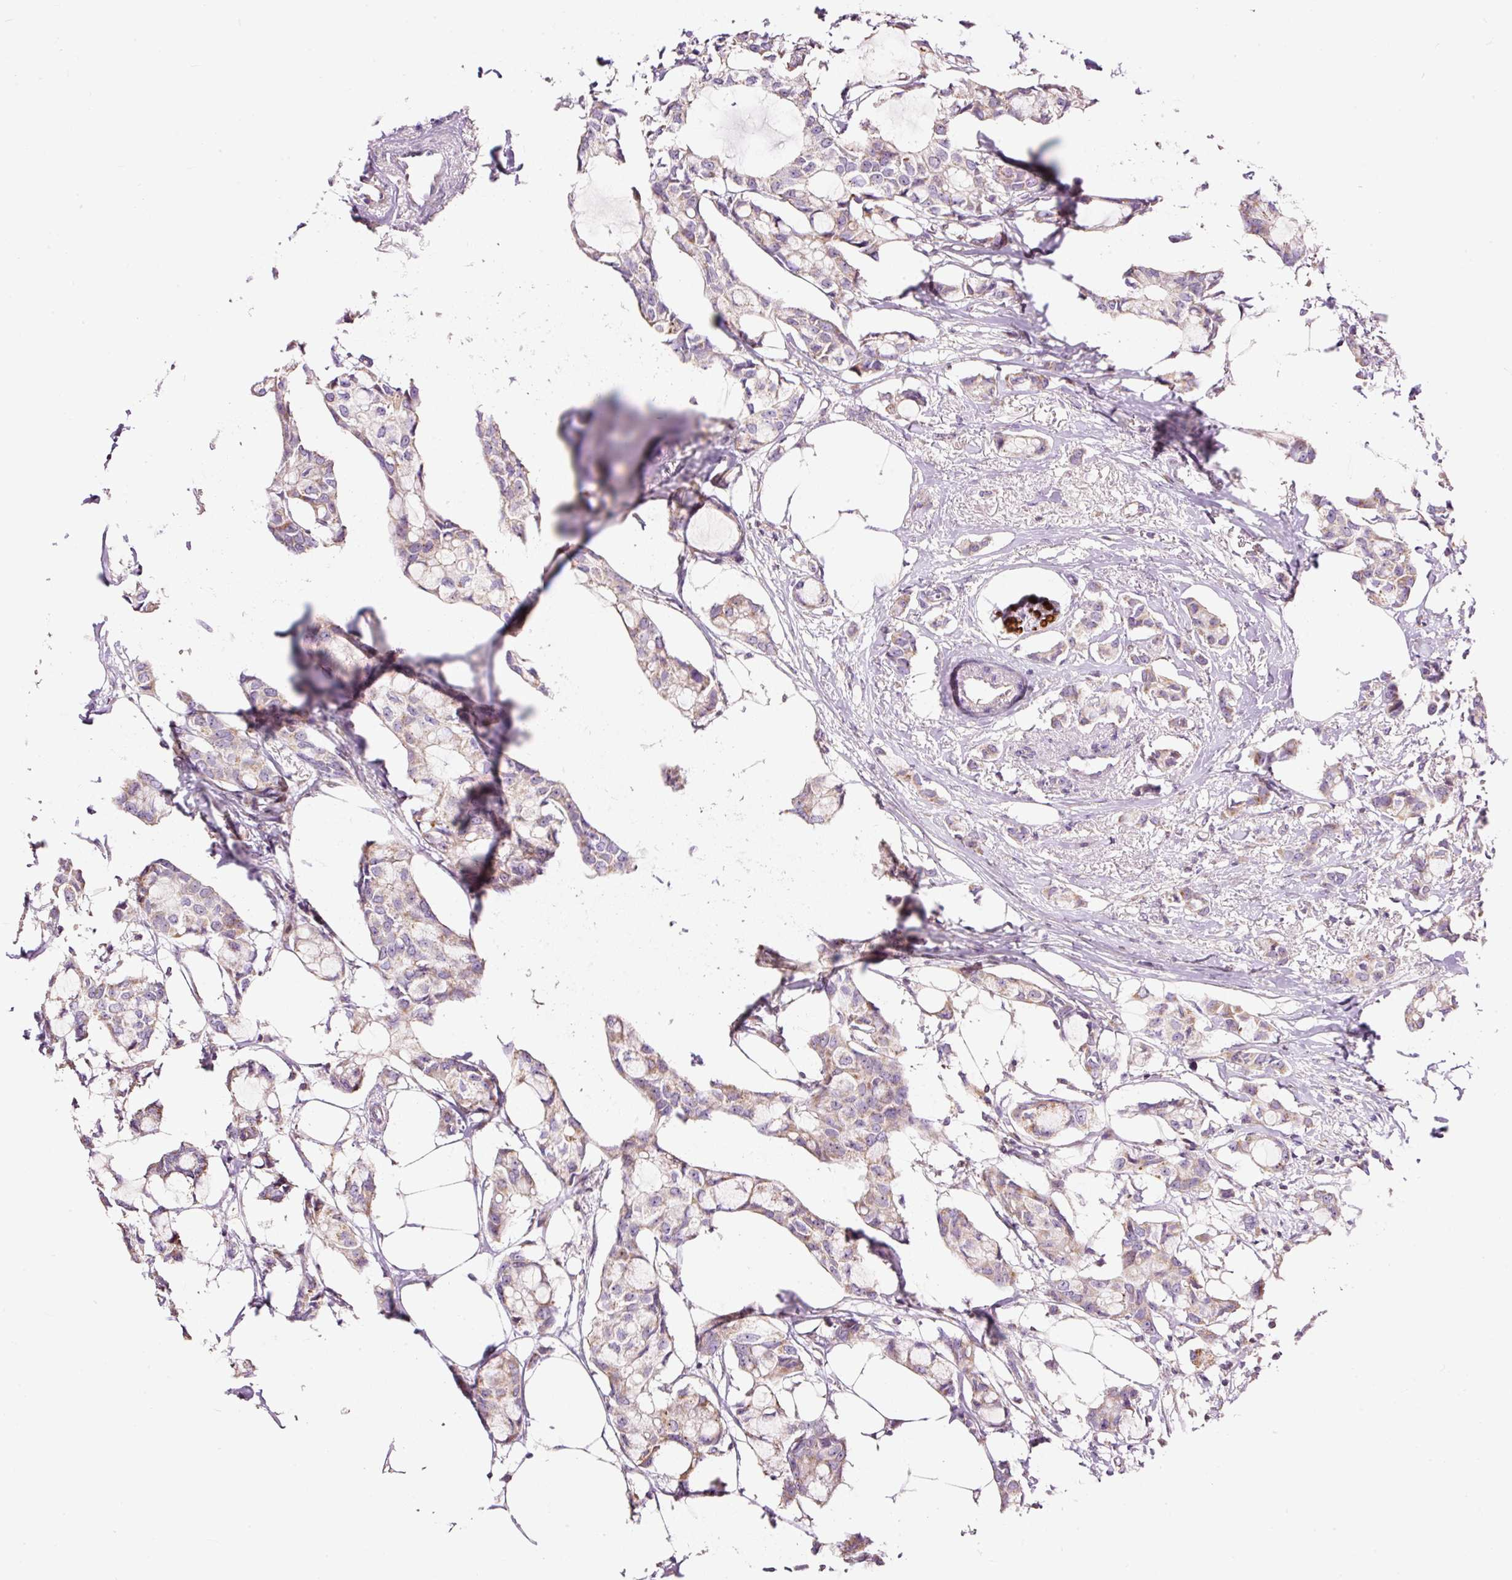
{"staining": {"intensity": "weak", "quantity": "<25%", "location": "cytoplasmic/membranous"}, "tissue": "breast cancer", "cell_type": "Tumor cells", "image_type": "cancer", "snomed": [{"axis": "morphology", "description": "Duct carcinoma"}, {"axis": "topography", "description": "Breast"}], "caption": "Immunohistochemical staining of human intraductal carcinoma (breast) shows no significant positivity in tumor cells. (DAB (3,3'-diaminobenzidine) IHC visualized using brightfield microscopy, high magnification).", "gene": "BOLA3", "patient": {"sex": "female", "age": 73}}